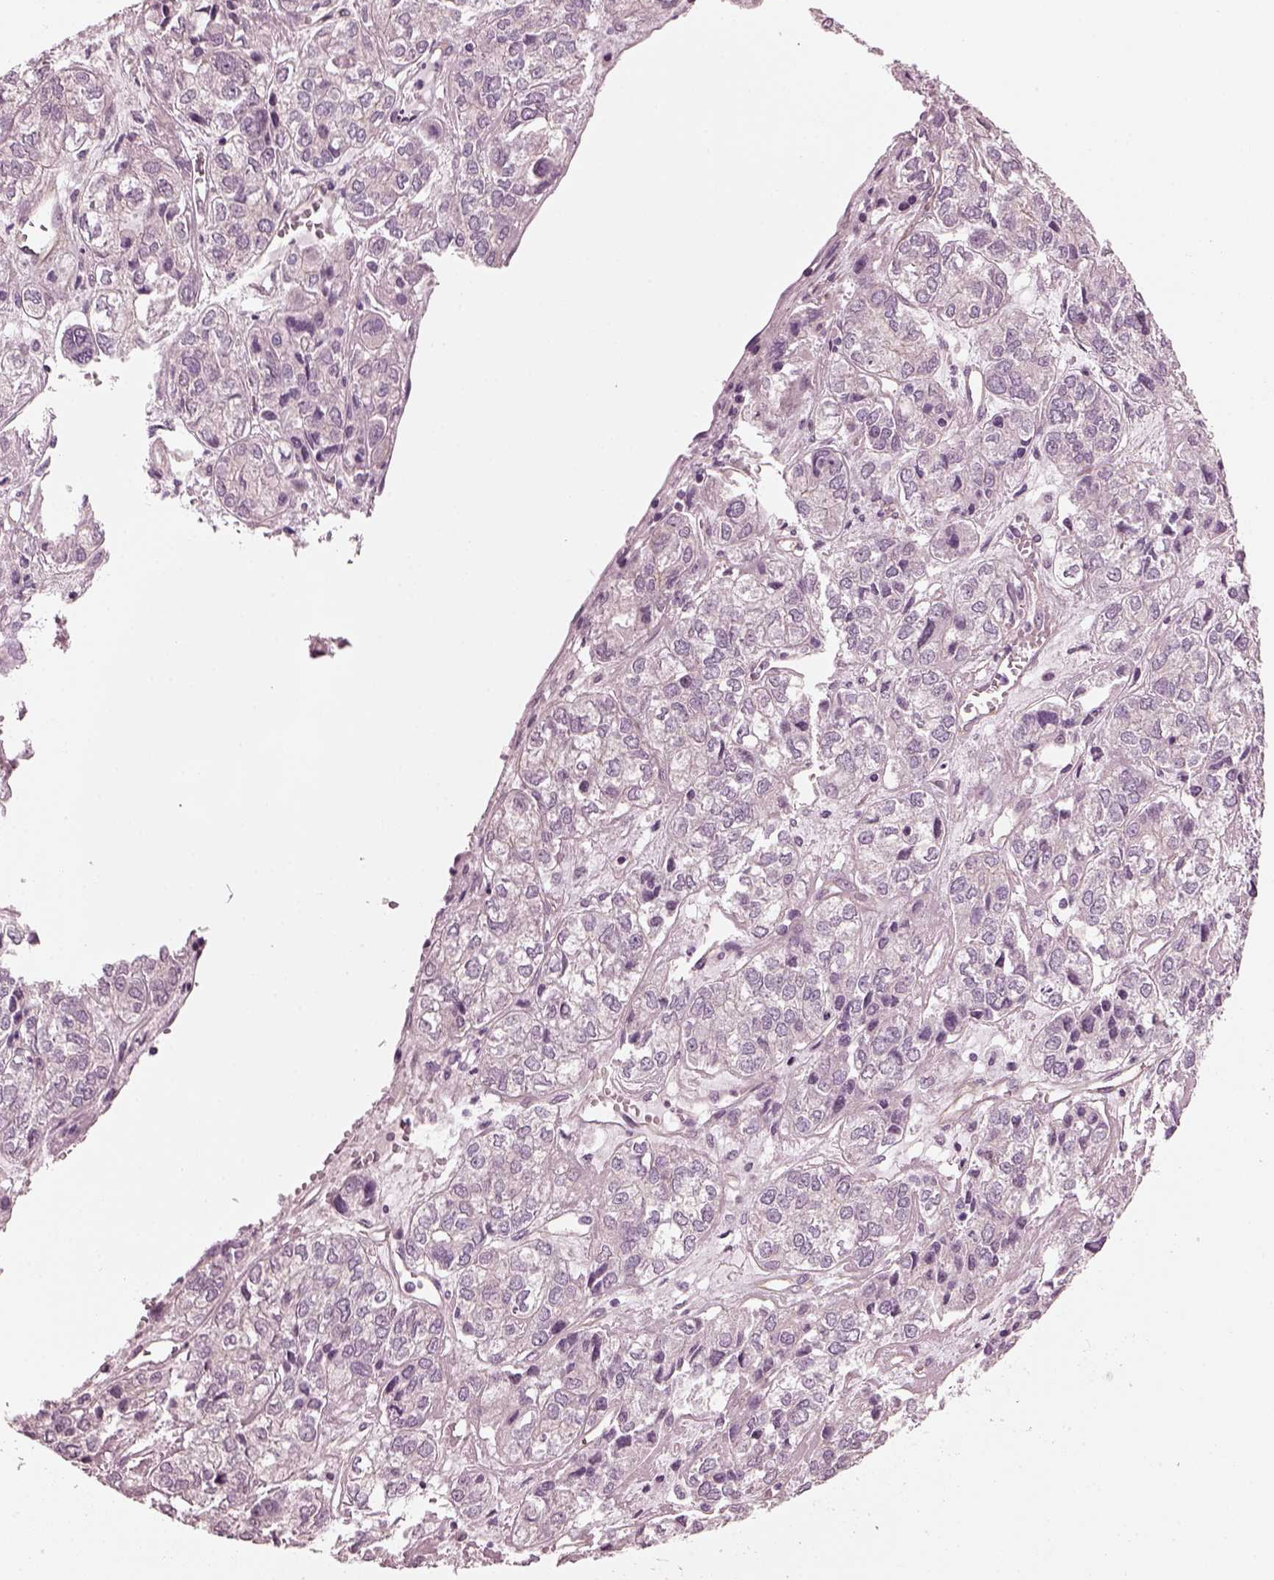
{"staining": {"intensity": "negative", "quantity": "none", "location": "none"}, "tissue": "ovarian cancer", "cell_type": "Tumor cells", "image_type": "cancer", "snomed": [{"axis": "morphology", "description": "Carcinoma, endometroid"}, {"axis": "topography", "description": "Ovary"}], "caption": "DAB (3,3'-diaminobenzidine) immunohistochemical staining of ovarian endometroid carcinoma reveals no significant staining in tumor cells.", "gene": "ODAD1", "patient": {"sex": "female", "age": 64}}